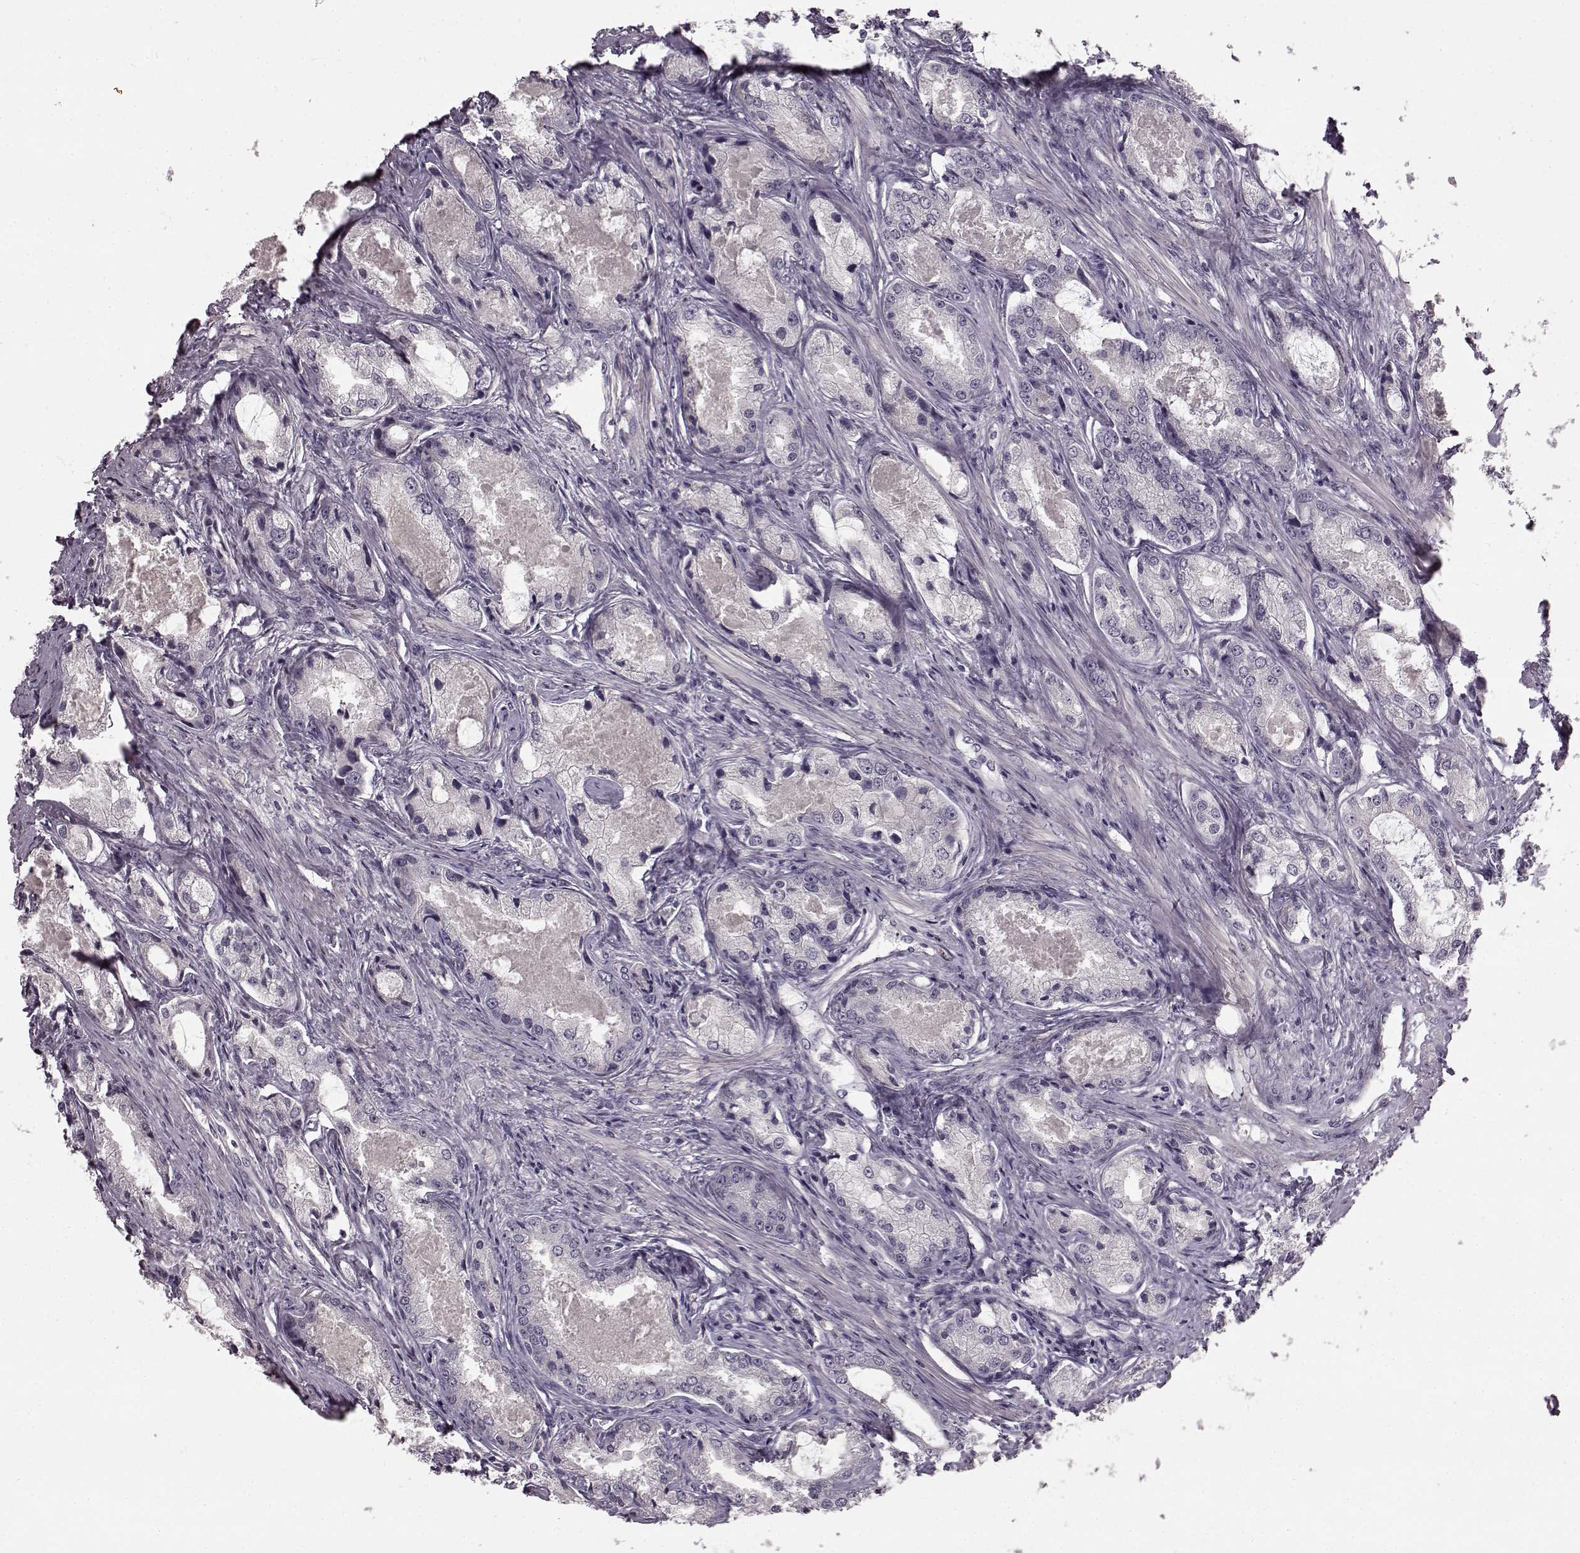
{"staining": {"intensity": "negative", "quantity": "none", "location": "none"}, "tissue": "prostate cancer", "cell_type": "Tumor cells", "image_type": "cancer", "snomed": [{"axis": "morphology", "description": "Adenocarcinoma, Low grade"}, {"axis": "topography", "description": "Prostate"}], "caption": "Prostate low-grade adenocarcinoma stained for a protein using immunohistochemistry (IHC) reveals no staining tumor cells.", "gene": "KRT85", "patient": {"sex": "male", "age": 68}}